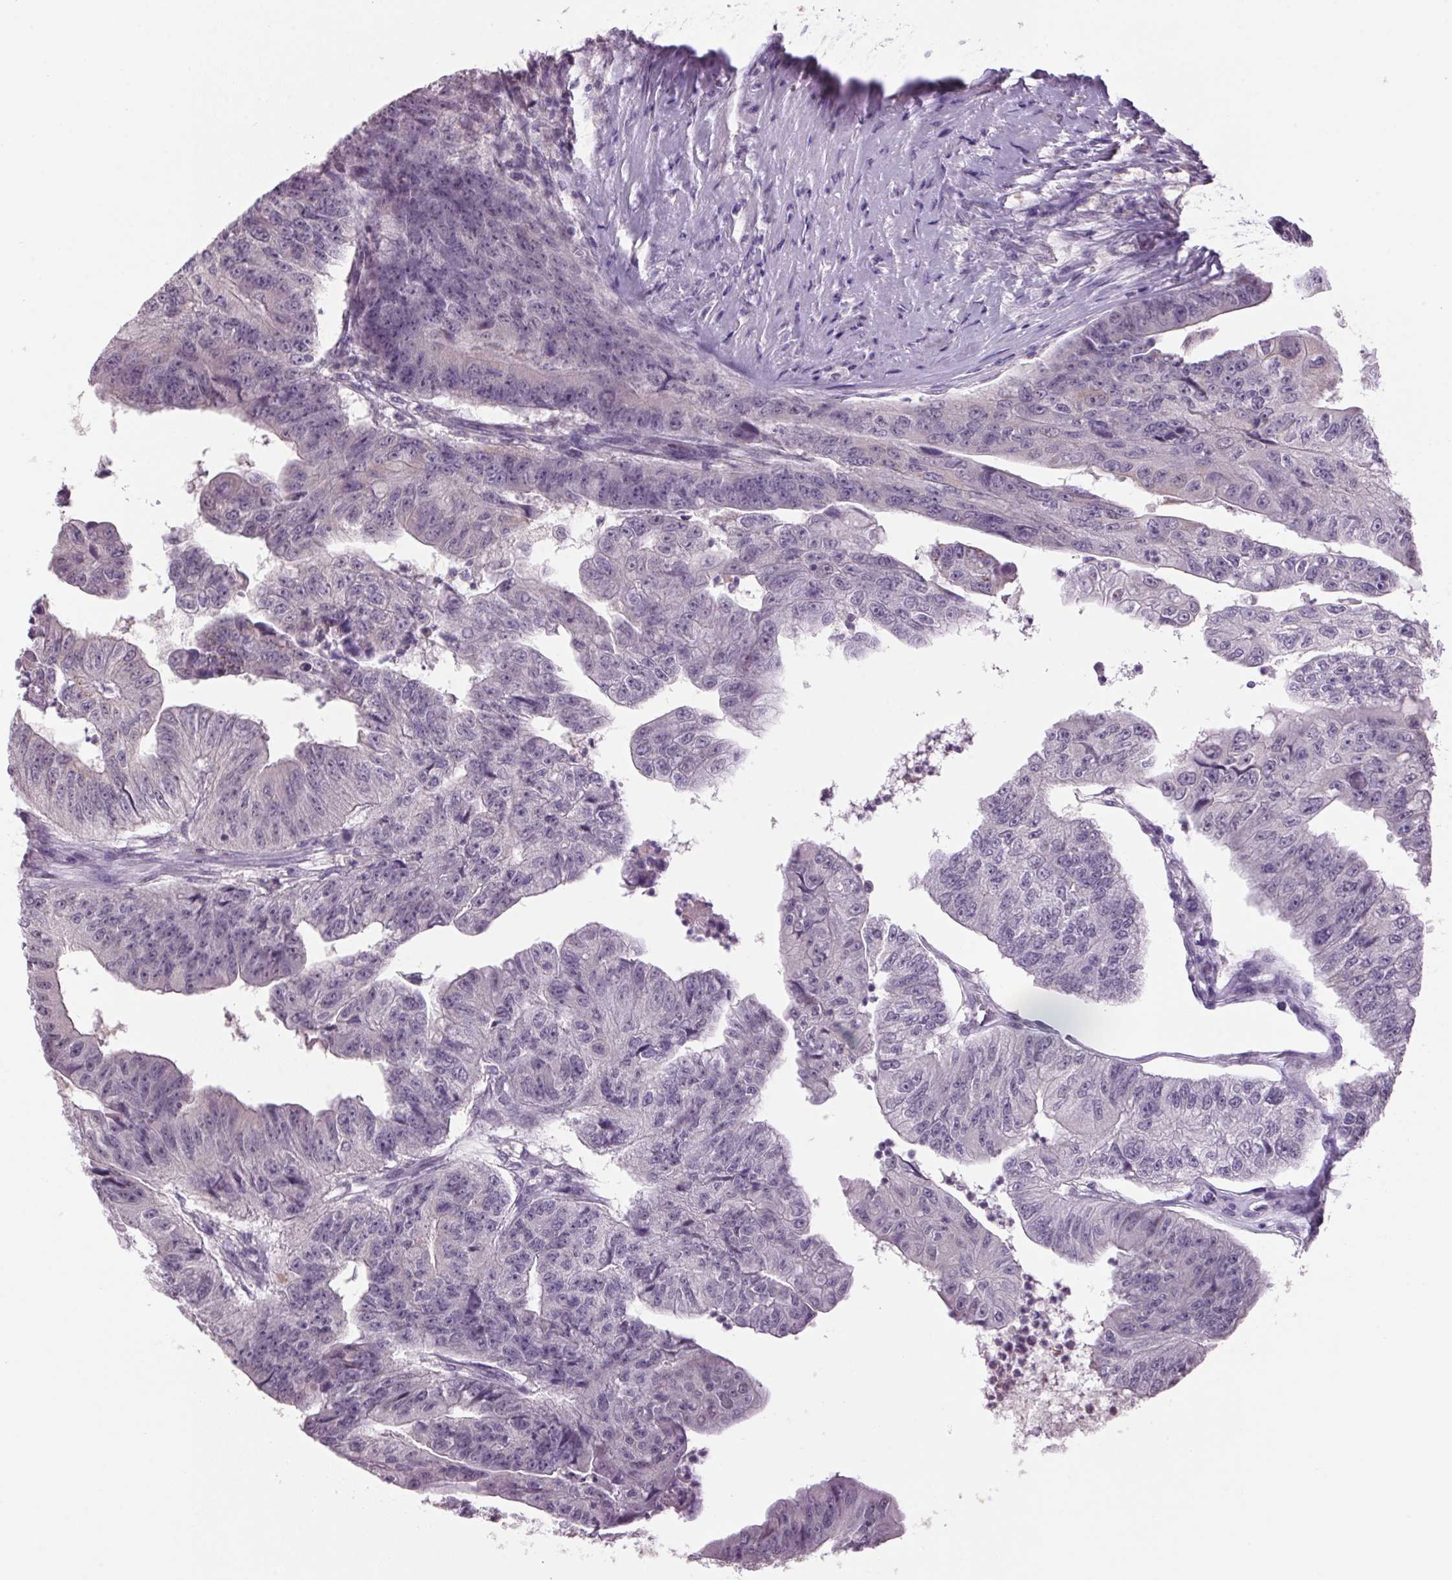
{"staining": {"intensity": "negative", "quantity": "none", "location": "none"}, "tissue": "colorectal cancer", "cell_type": "Tumor cells", "image_type": "cancer", "snomed": [{"axis": "morphology", "description": "Adenocarcinoma, NOS"}, {"axis": "topography", "description": "Colon"}], "caption": "Image shows no protein staining in tumor cells of colorectal cancer (adenocarcinoma) tissue.", "gene": "VWA3B", "patient": {"sex": "female", "age": 67}}